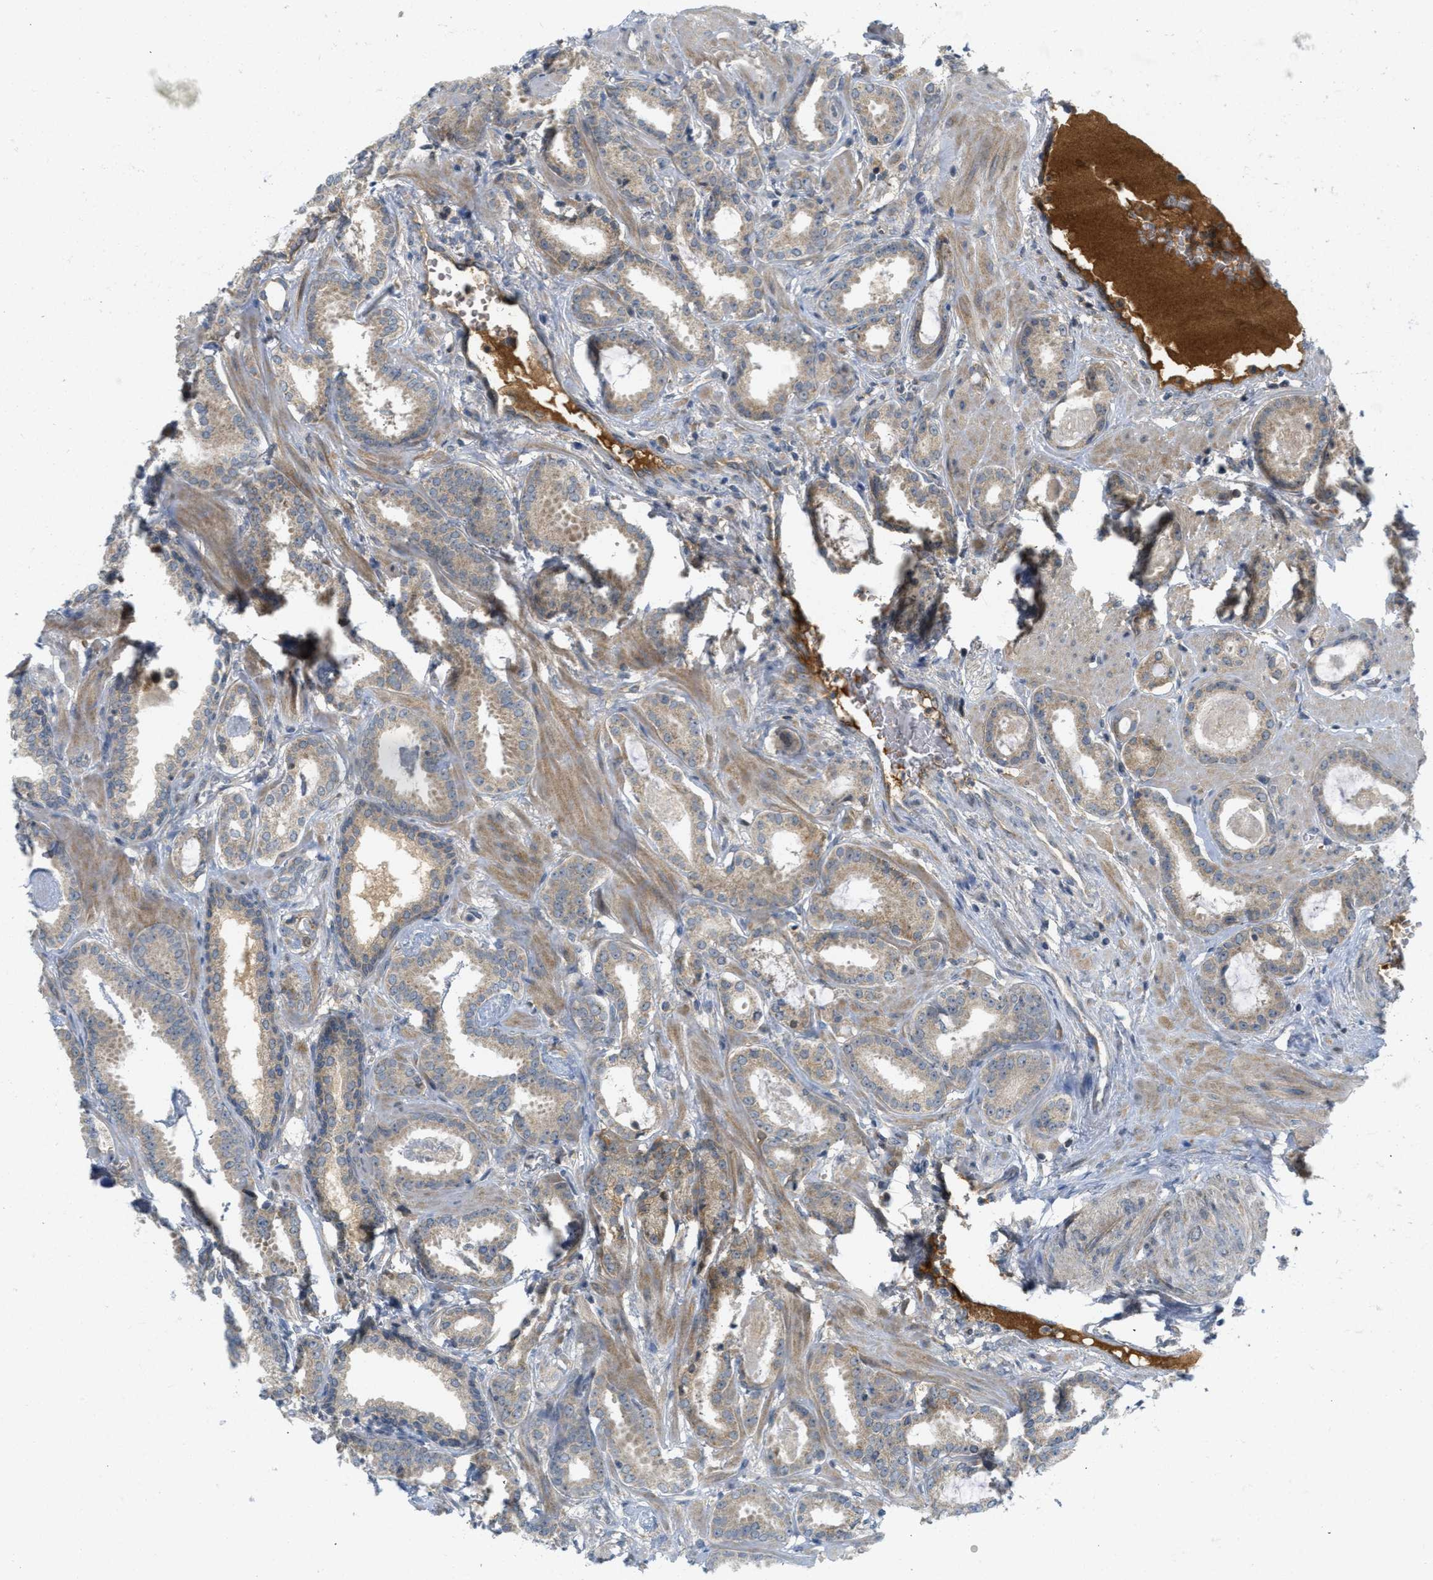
{"staining": {"intensity": "weak", "quantity": ">75%", "location": "cytoplasmic/membranous"}, "tissue": "prostate cancer", "cell_type": "Tumor cells", "image_type": "cancer", "snomed": [{"axis": "morphology", "description": "Adenocarcinoma, Low grade"}, {"axis": "topography", "description": "Prostate"}], "caption": "Immunohistochemical staining of prostate cancer demonstrates low levels of weak cytoplasmic/membranous positivity in approximately >75% of tumor cells. (Stains: DAB in brown, nuclei in blue, Microscopy: brightfield microscopy at high magnification).", "gene": "PROC", "patient": {"sex": "male", "age": 53}}